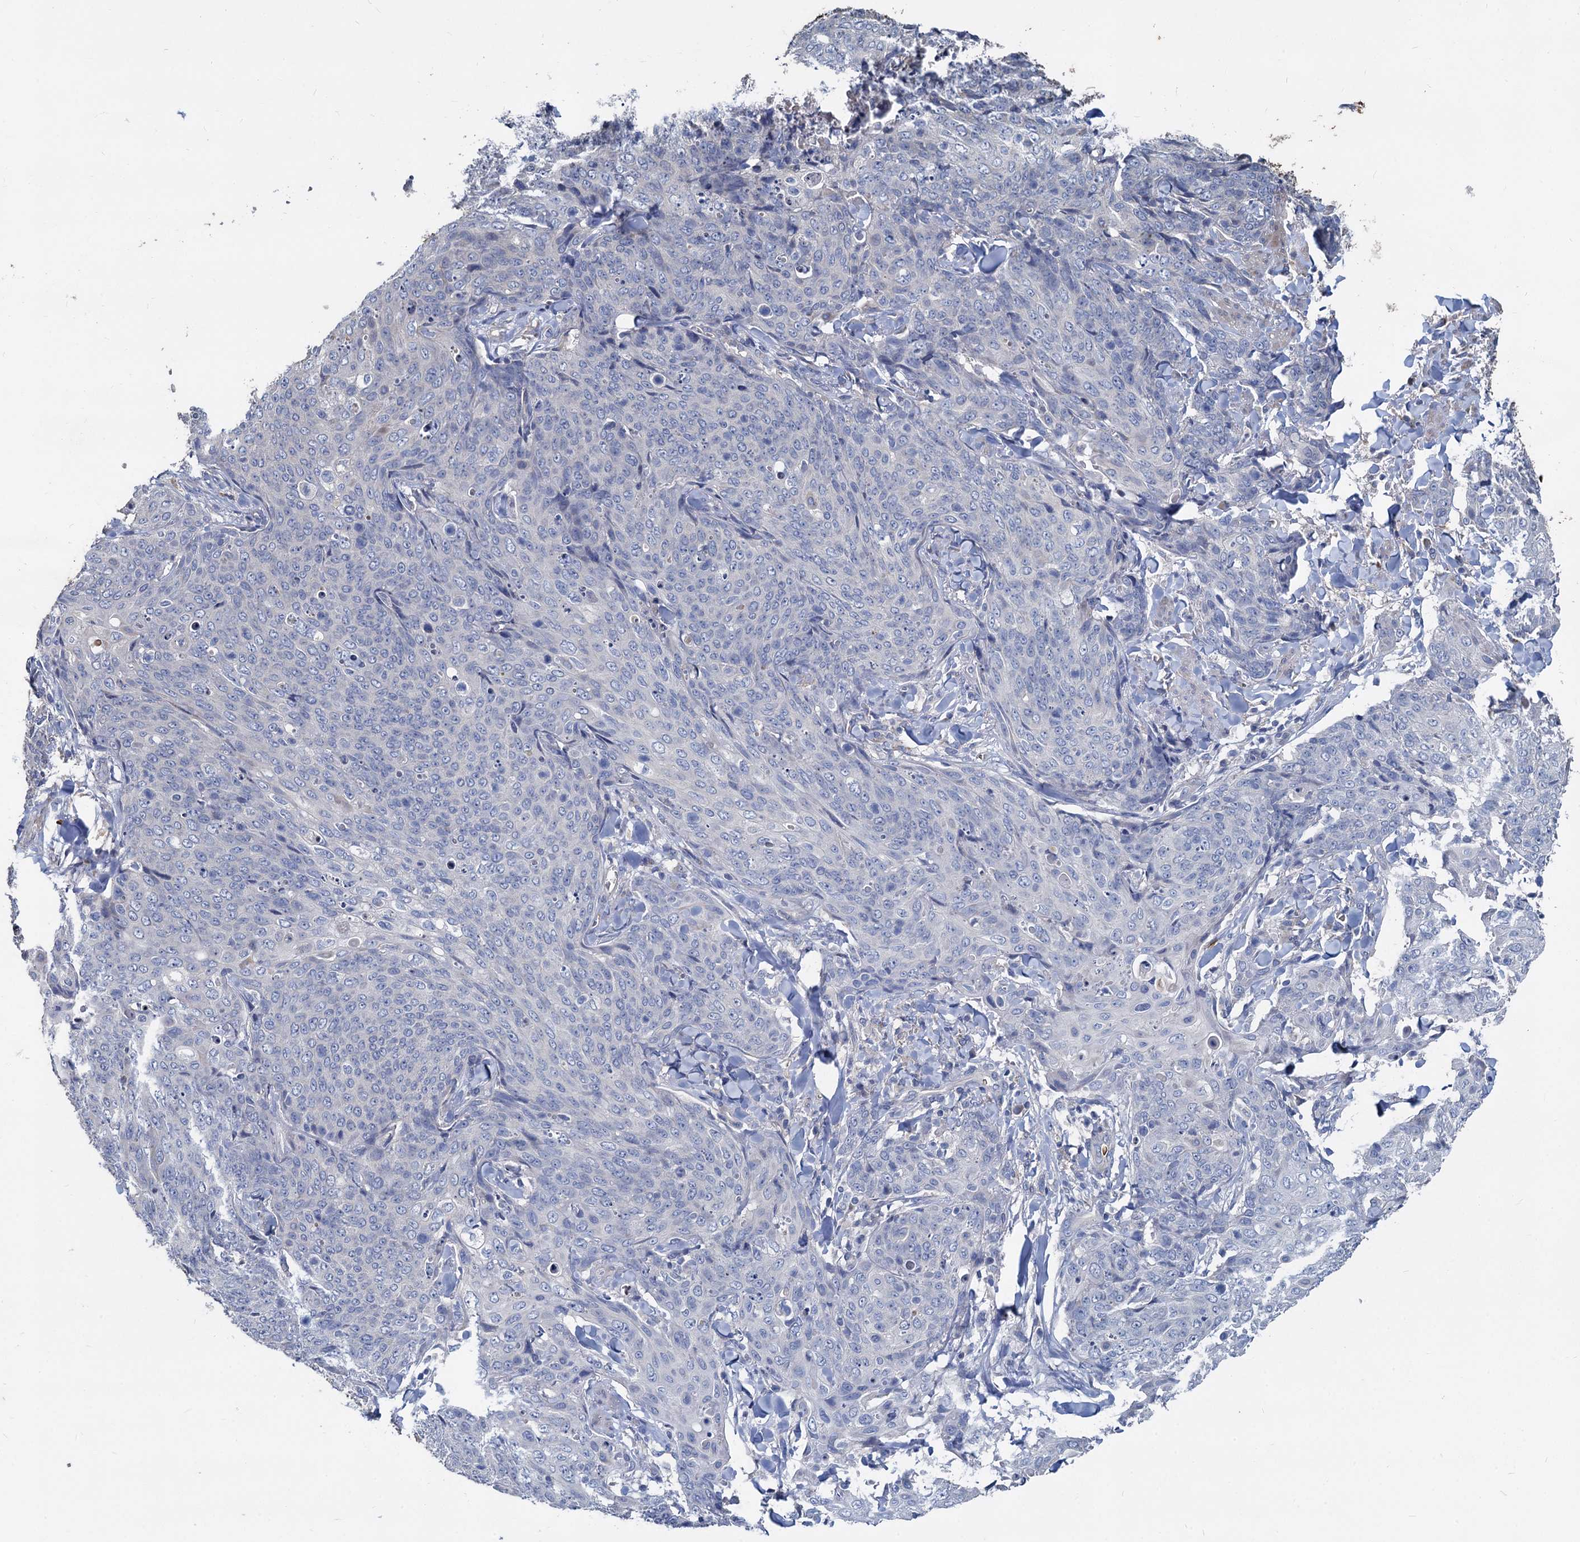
{"staining": {"intensity": "negative", "quantity": "none", "location": "none"}, "tissue": "skin cancer", "cell_type": "Tumor cells", "image_type": "cancer", "snomed": [{"axis": "morphology", "description": "Squamous cell carcinoma, NOS"}, {"axis": "topography", "description": "Skin"}, {"axis": "topography", "description": "Vulva"}], "caption": "A high-resolution photomicrograph shows immunohistochemistry staining of skin squamous cell carcinoma, which exhibits no significant staining in tumor cells.", "gene": "TCTN2", "patient": {"sex": "female", "age": 85}}